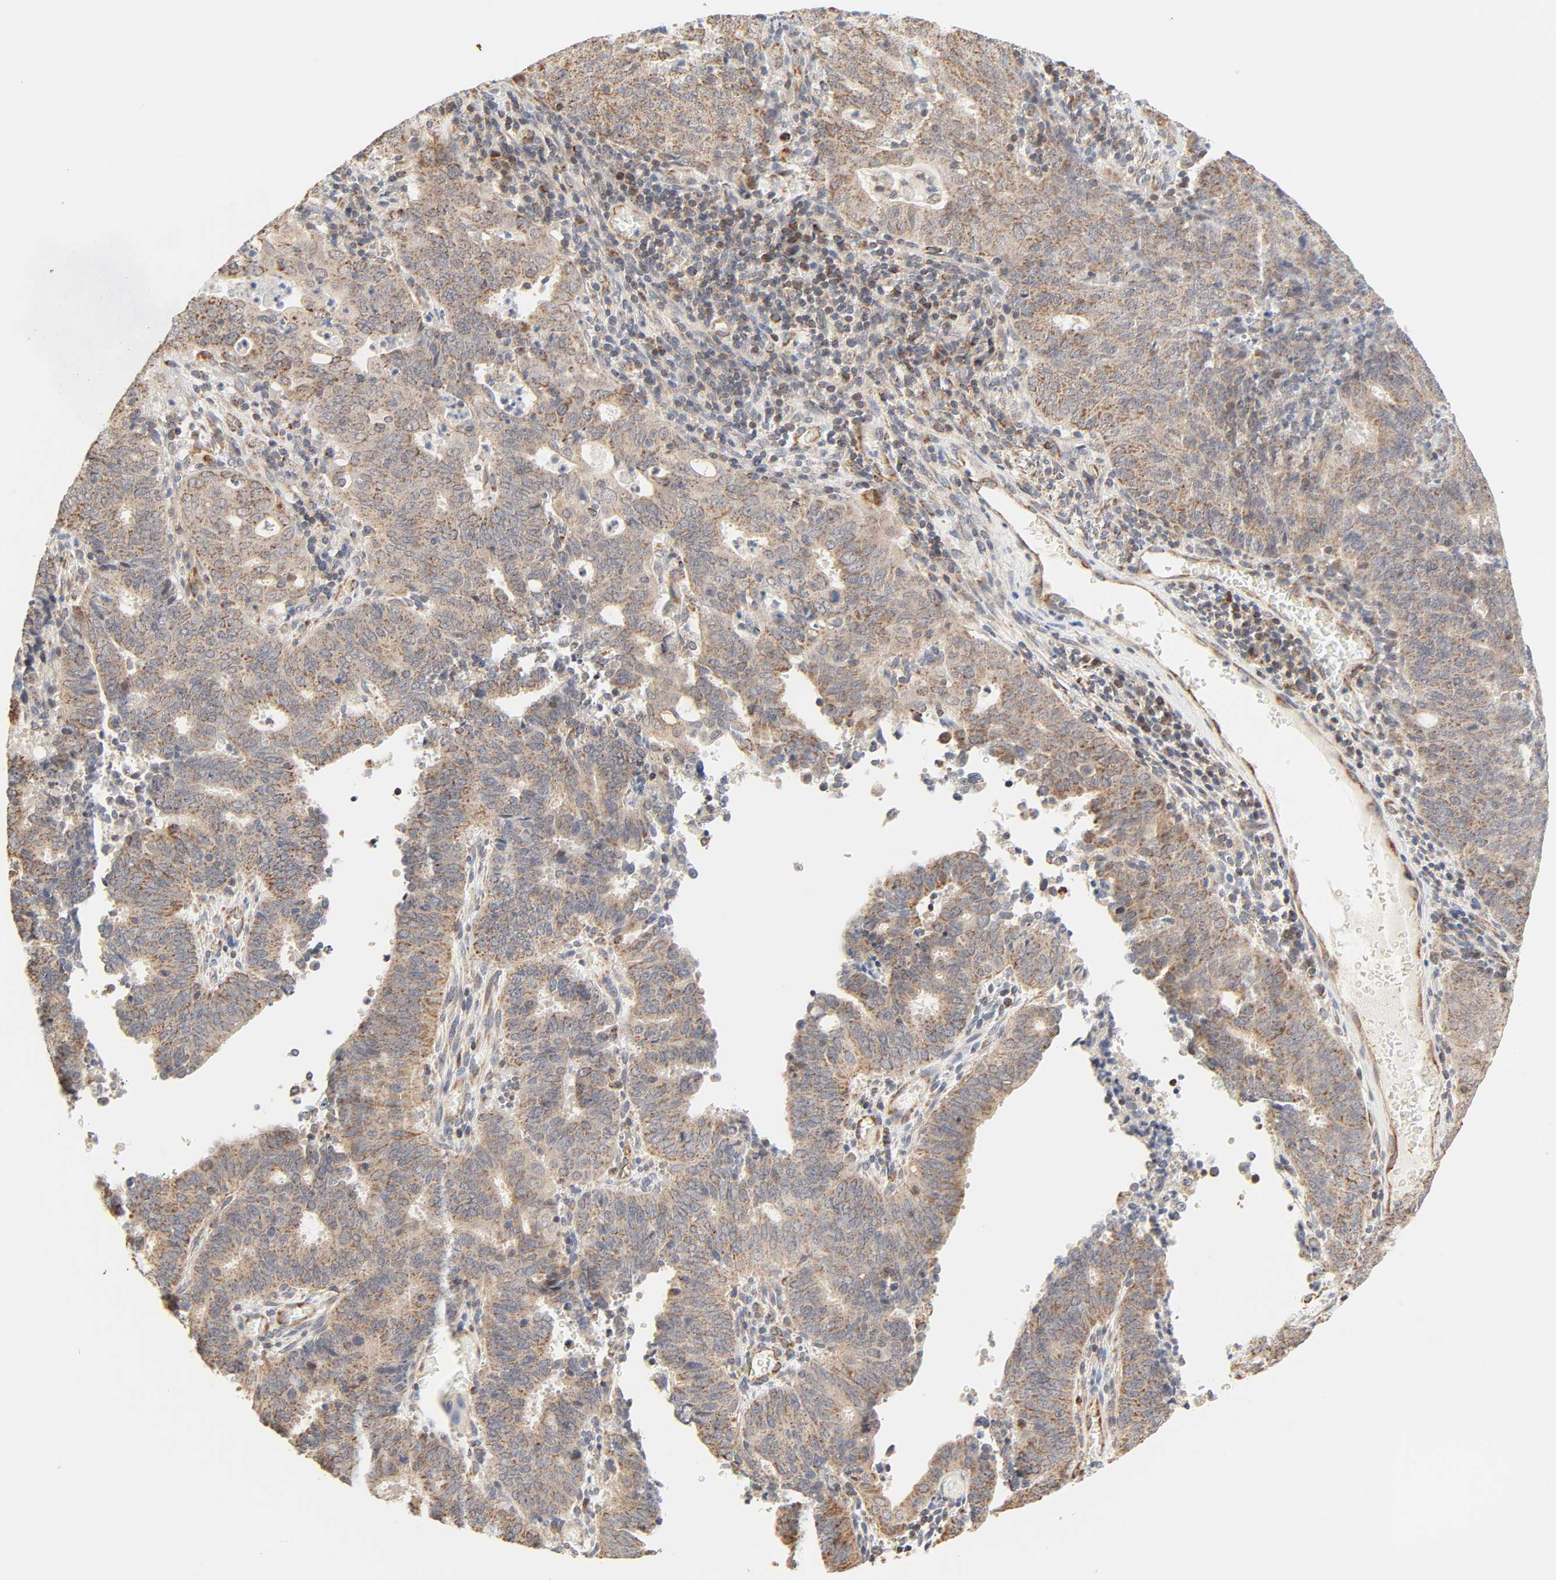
{"staining": {"intensity": "moderate", "quantity": ">75%", "location": "cytoplasmic/membranous"}, "tissue": "cervical cancer", "cell_type": "Tumor cells", "image_type": "cancer", "snomed": [{"axis": "morphology", "description": "Adenocarcinoma, NOS"}, {"axis": "topography", "description": "Cervix"}], "caption": "Protein staining of cervical cancer (adenocarcinoma) tissue reveals moderate cytoplasmic/membranous positivity in about >75% of tumor cells.", "gene": "ZMAT5", "patient": {"sex": "female", "age": 44}}